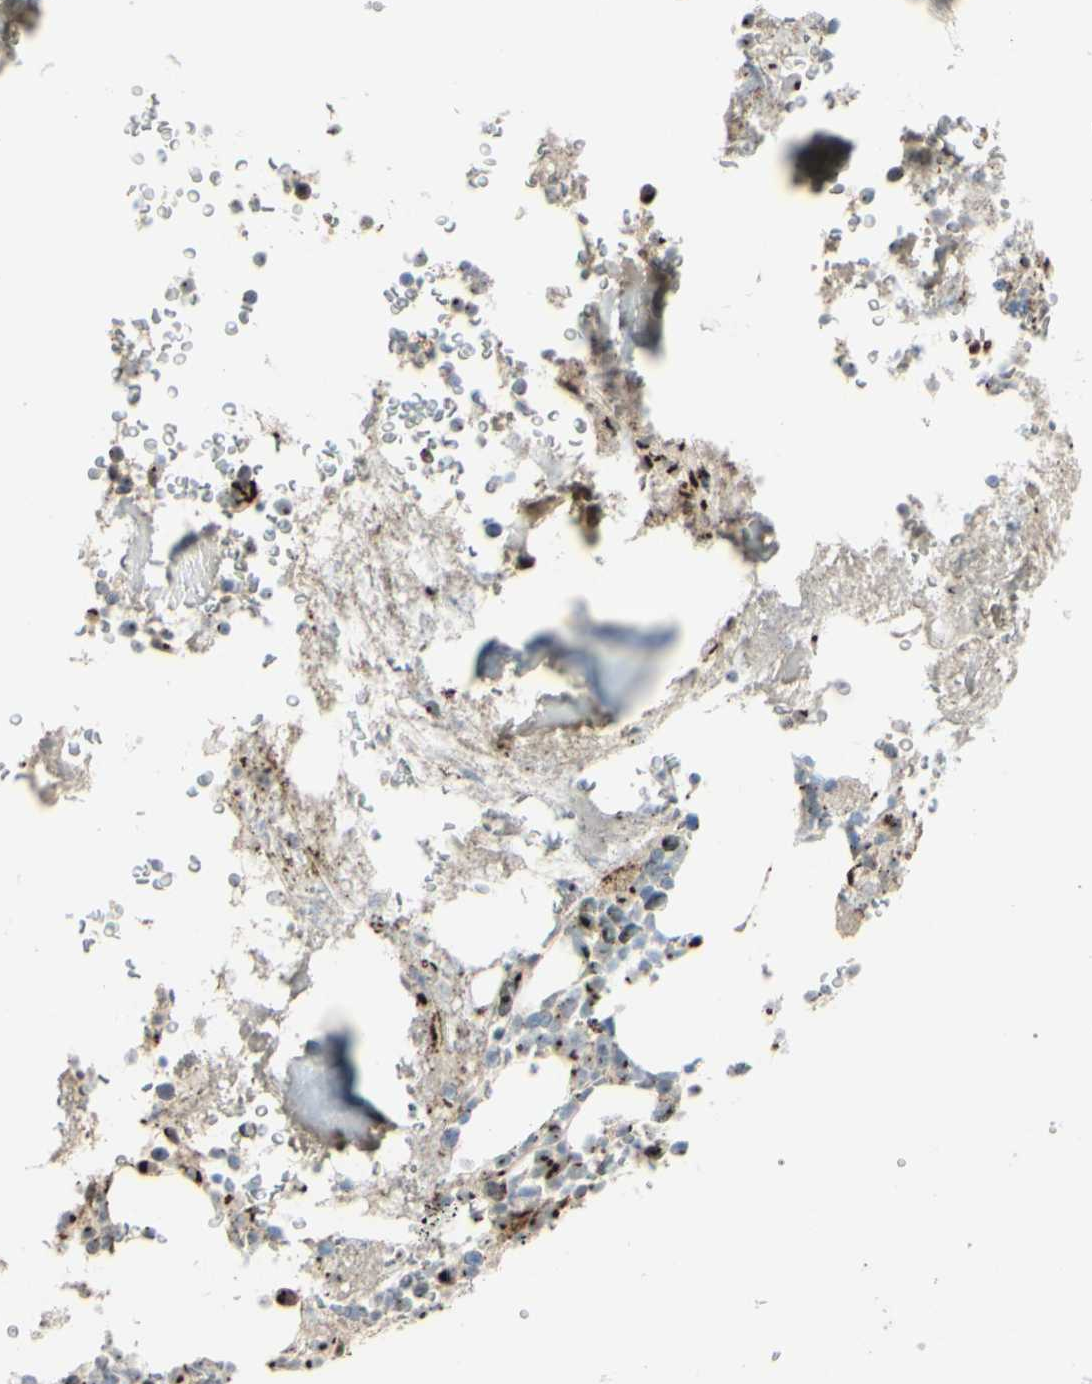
{"staining": {"intensity": "moderate", "quantity": "25%-75%", "location": "cytoplasmic/membranous"}, "tissue": "bone marrow", "cell_type": "Hematopoietic cells", "image_type": "normal", "snomed": [{"axis": "morphology", "description": "Normal tissue, NOS"}, {"axis": "topography", "description": "Bone marrow"}], "caption": "Immunohistochemical staining of unremarkable bone marrow shows 25%-75% levels of moderate cytoplasmic/membranous protein expression in about 25%-75% of hematopoietic cells.", "gene": "BPNT2", "patient": {"sex": "male"}}